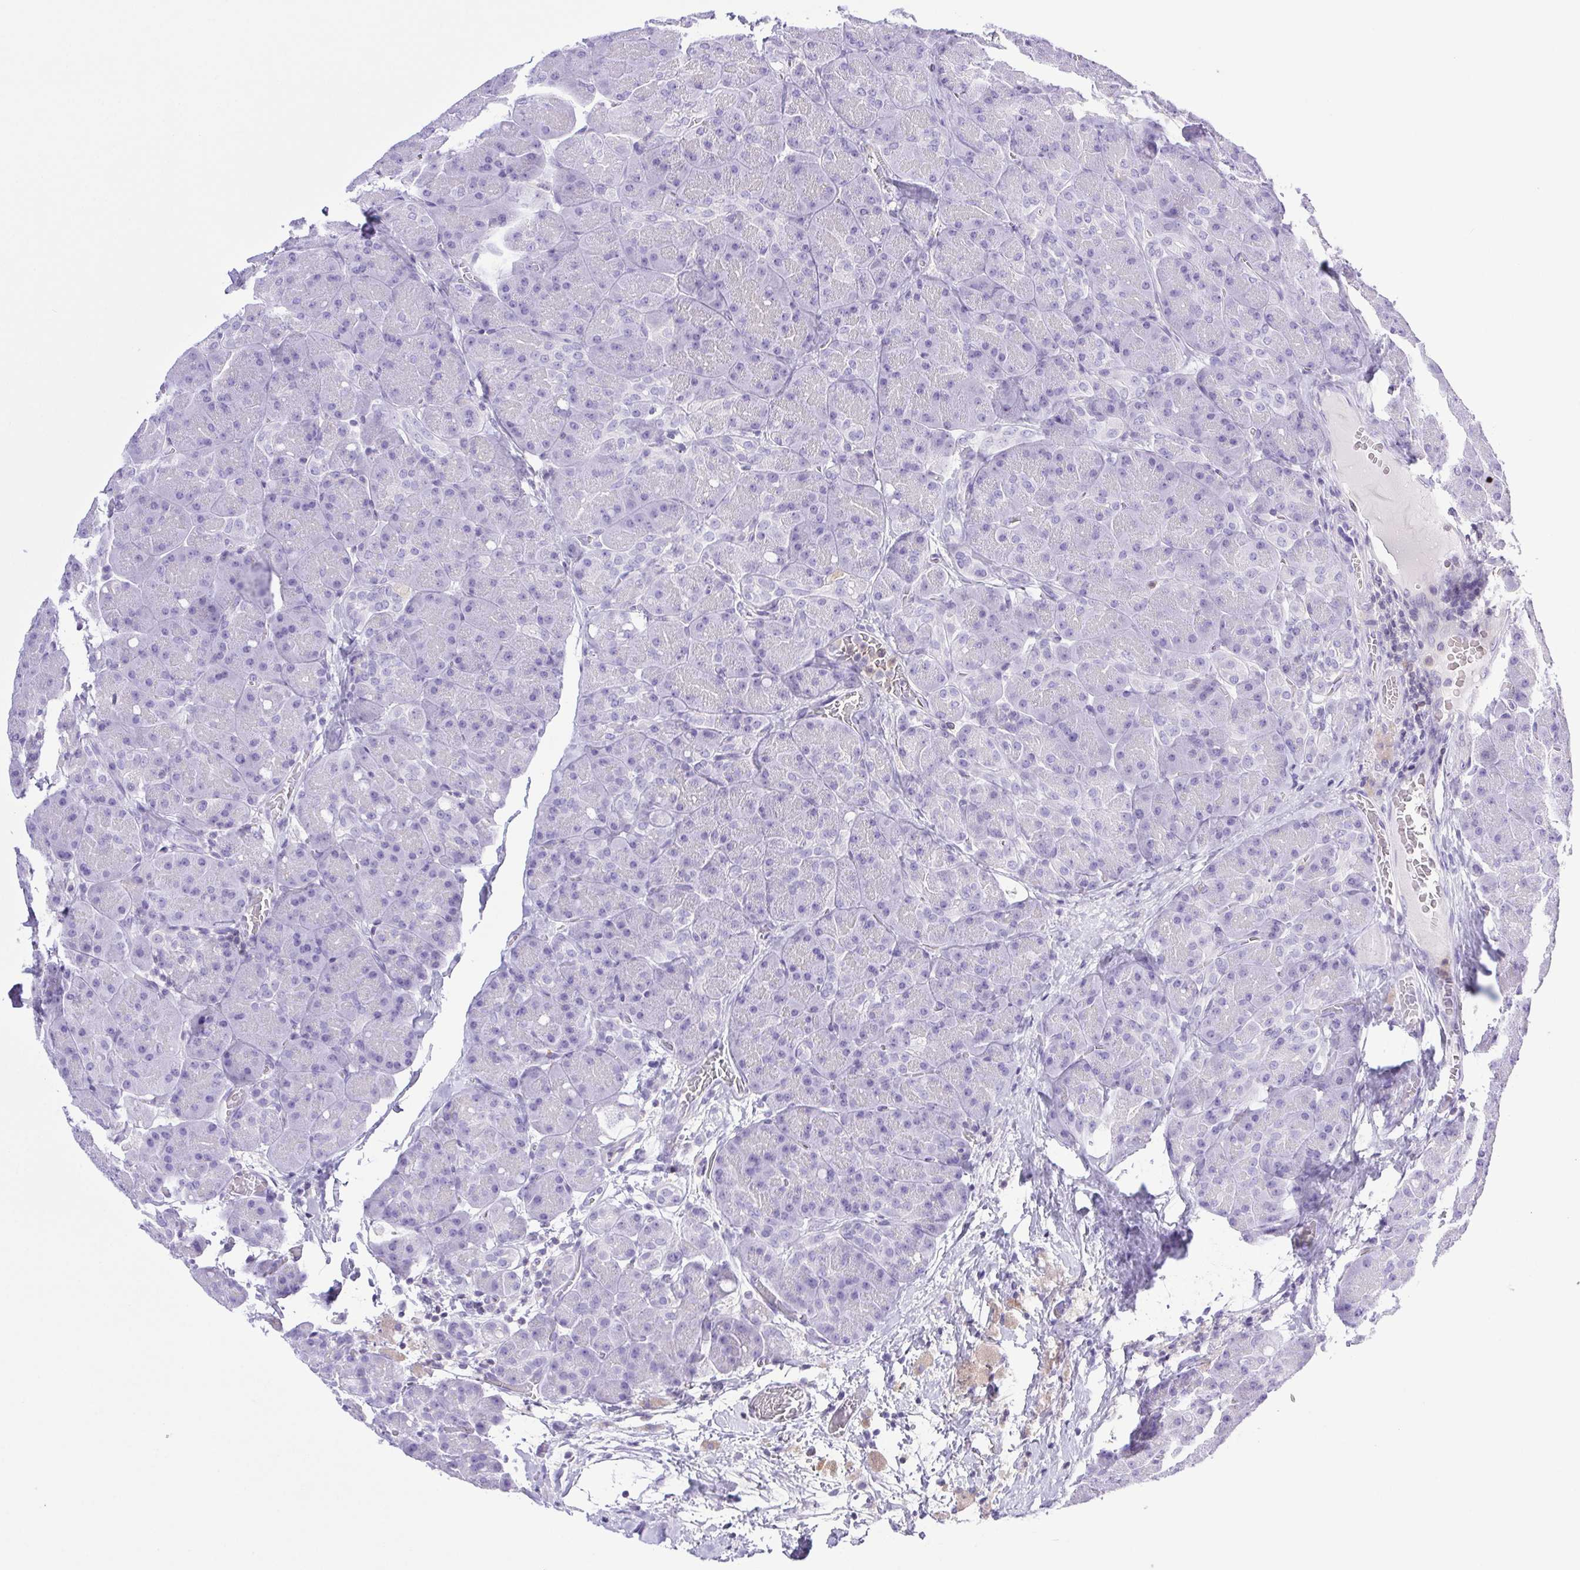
{"staining": {"intensity": "negative", "quantity": "none", "location": "none"}, "tissue": "pancreas", "cell_type": "Exocrine glandular cells", "image_type": "normal", "snomed": [{"axis": "morphology", "description": "Normal tissue, NOS"}, {"axis": "topography", "description": "Pancreas"}], "caption": "The IHC micrograph has no significant expression in exocrine glandular cells of pancreas. The staining was performed using DAB to visualize the protein expression in brown, while the nuclei were stained in blue with hematoxylin (Magnification: 20x).", "gene": "SYNPR", "patient": {"sex": "male", "age": 55}}